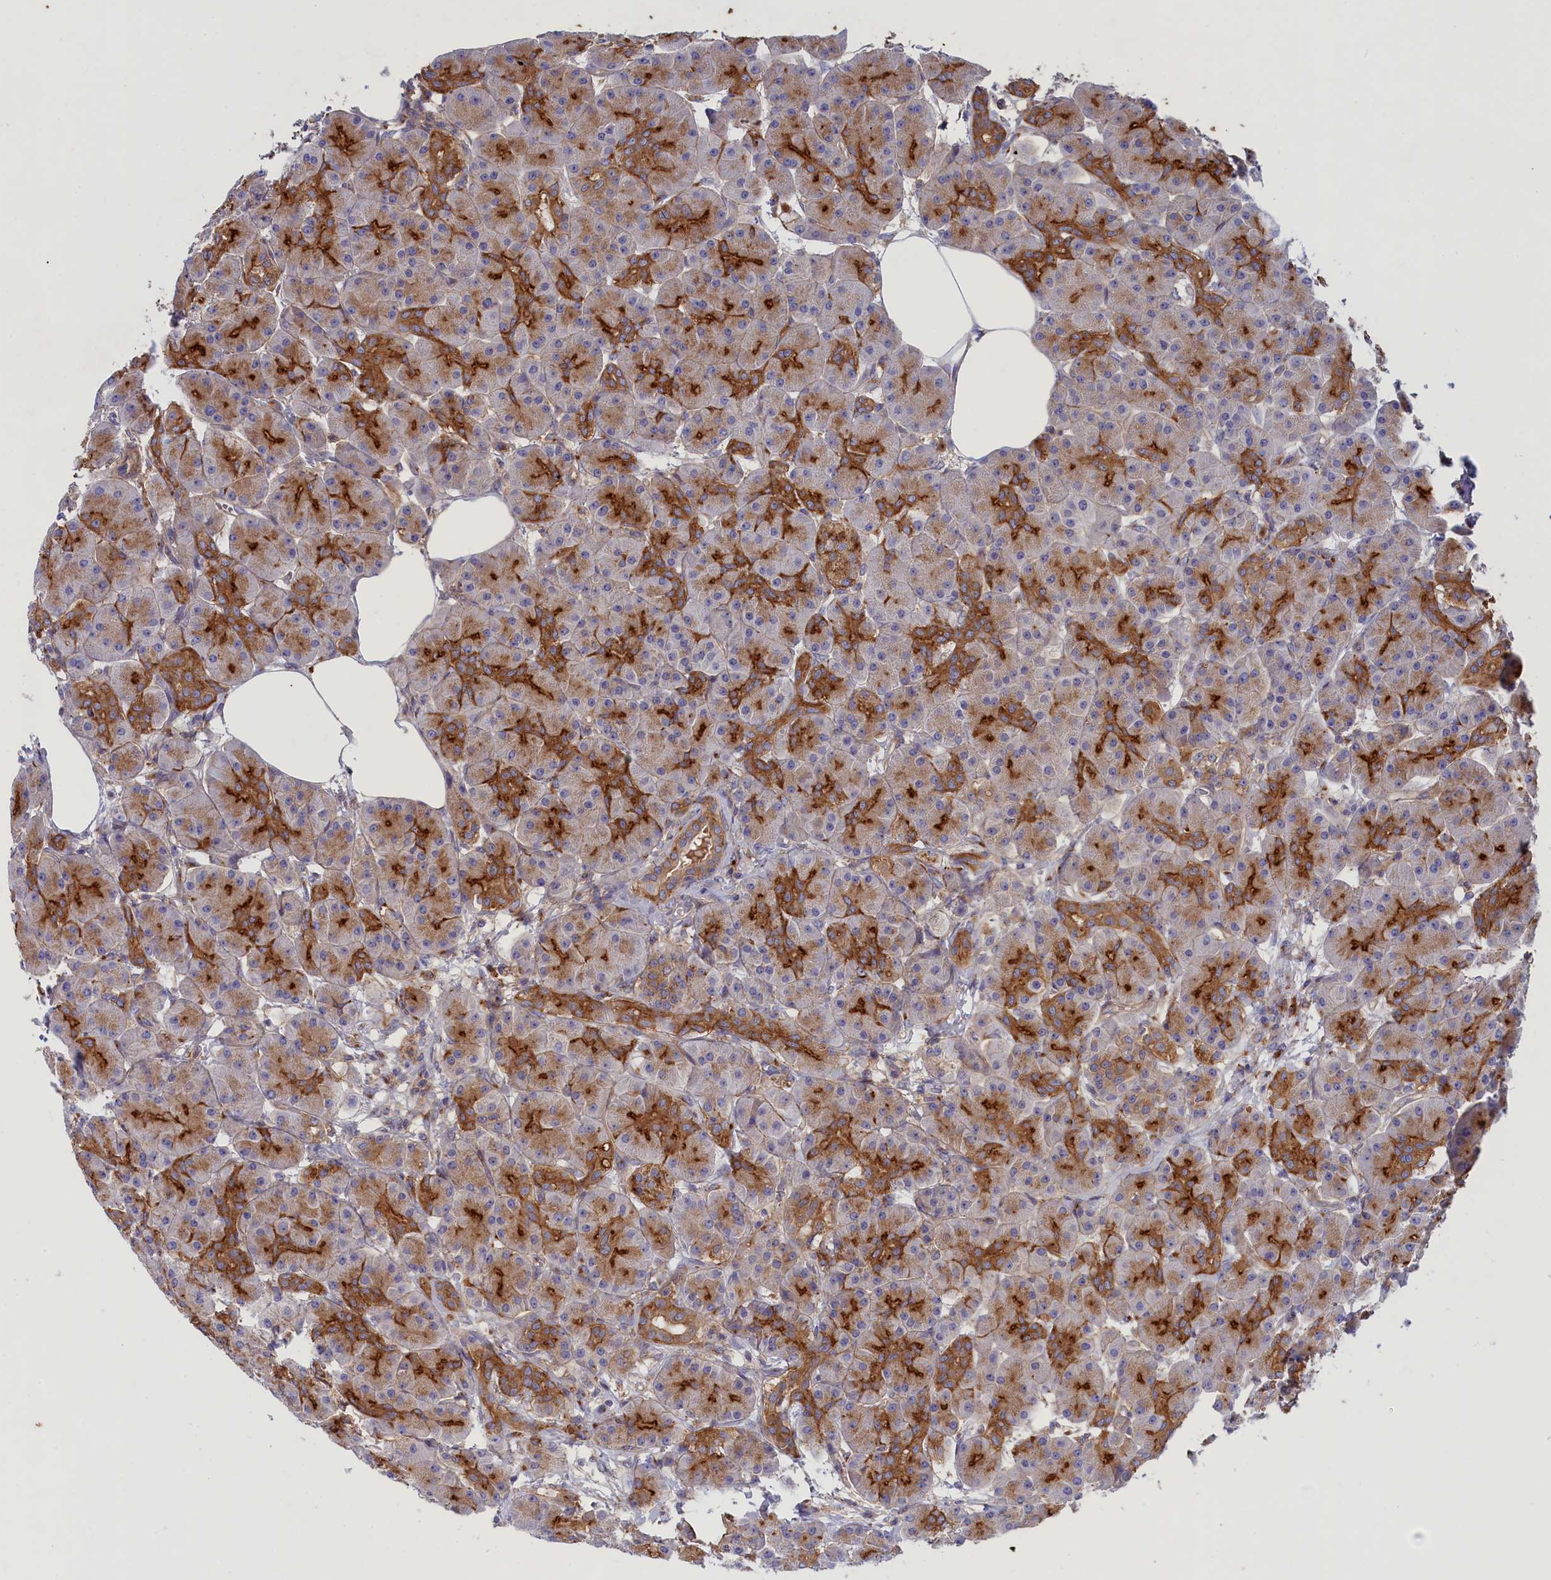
{"staining": {"intensity": "strong", "quantity": "25%-75%", "location": "cytoplasmic/membranous"}, "tissue": "pancreas", "cell_type": "Exocrine glandular cells", "image_type": "normal", "snomed": [{"axis": "morphology", "description": "Normal tissue, NOS"}, {"axis": "topography", "description": "Pancreas"}], "caption": "Protein staining by IHC displays strong cytoplasmic/membranous positivity in about 25%-75% of exocrine glandular cells in unremarkable pancreas.", "gene": "SCAMP4", "patient": {"sex": "male", "age": 63}}